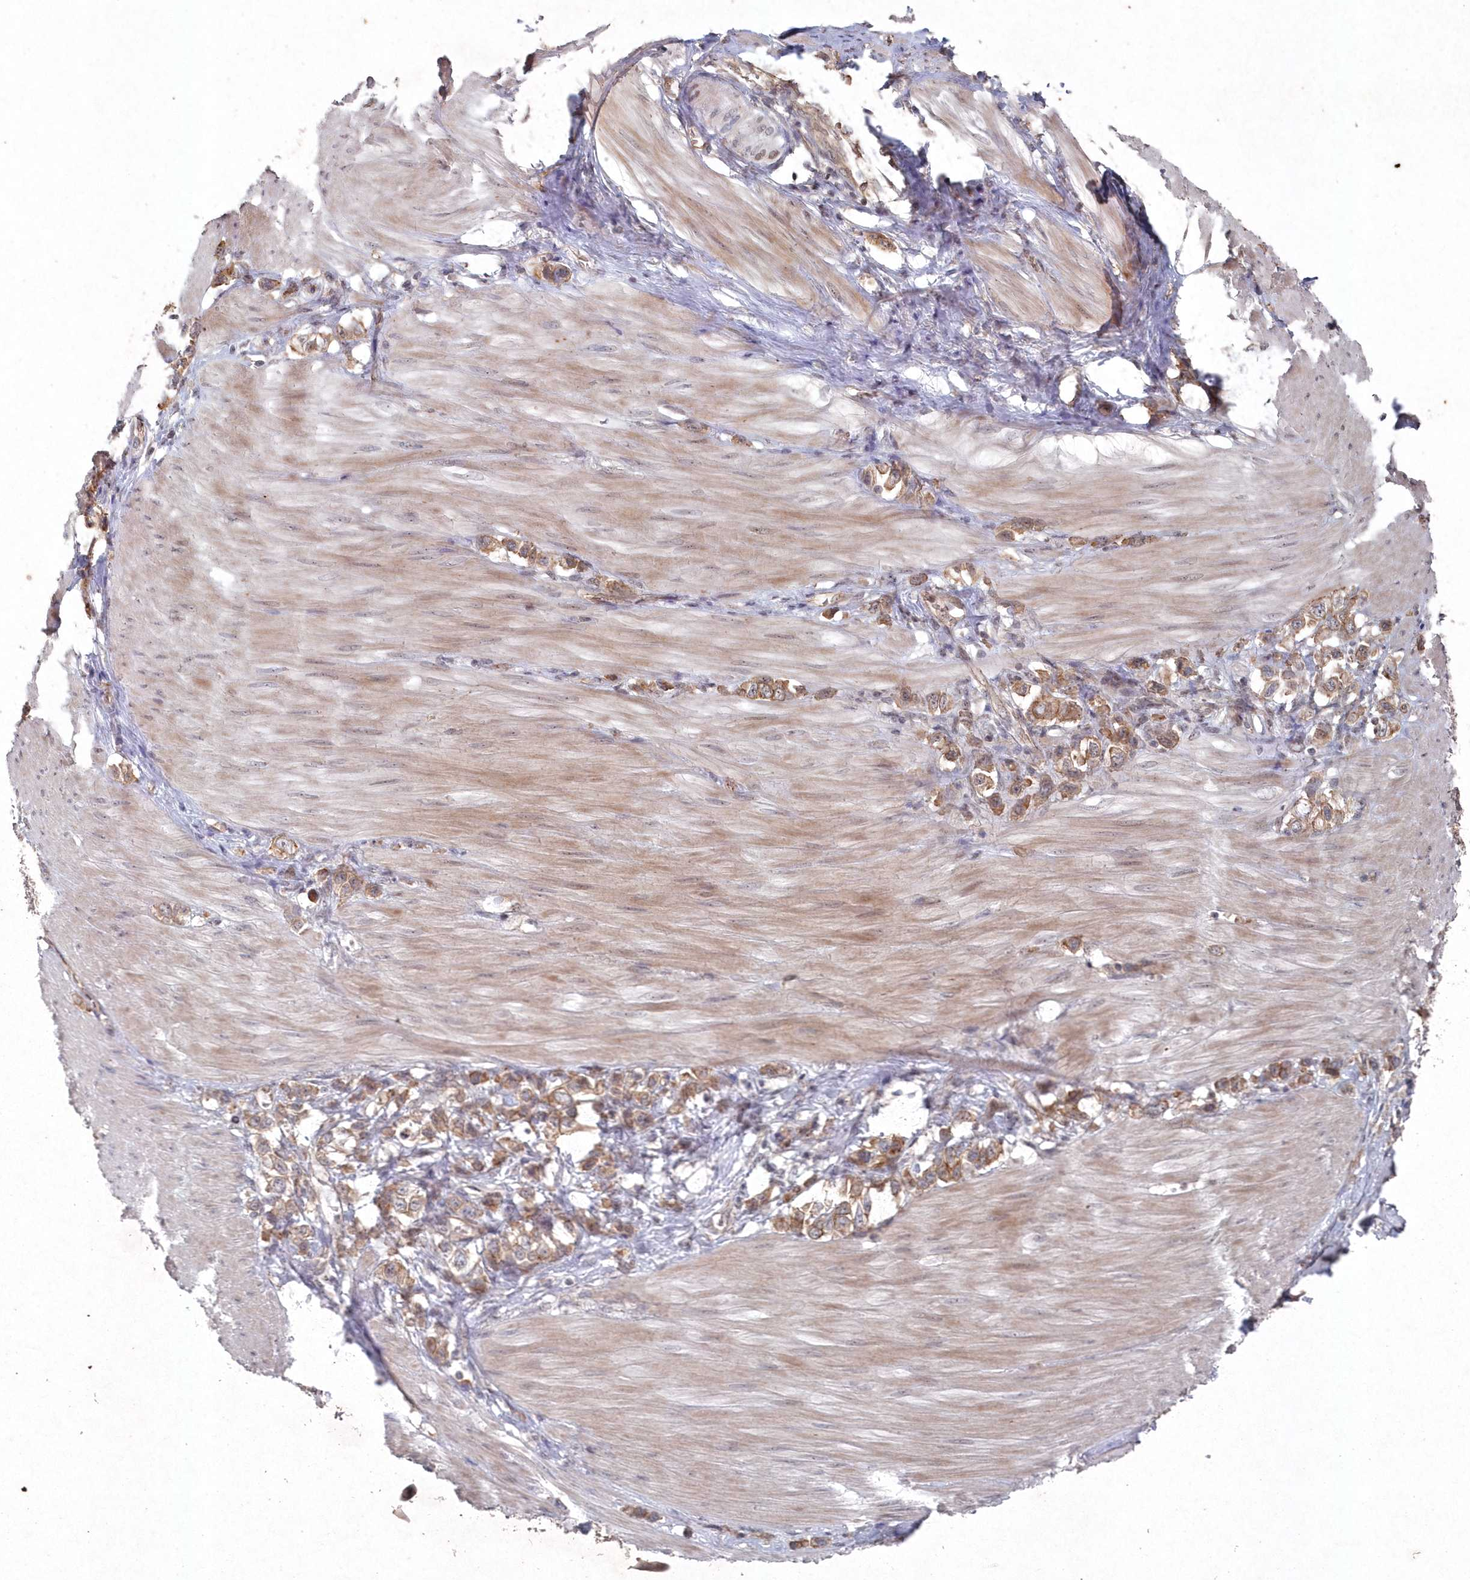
{"staining": {"intensity": "moderate", "quantity": ">75%", "location": "cytoplasmic/membranous"}, "tissue": "stomach cancer", "cell_type": "Tumor cells", "image_type": "cancer", "snomed": [{"axis": "morphology", "description": "Adenocarcinoma, NOS"}, {"axis": "topography", "description": "Stomach"}], "caption": "Tumor cells display medium levels of moderate cytoplasmic/membranous positivity in approximately >75% of cells in human adenocarcinoma (stomach).", "gene": "VSIG2", "patient": {"sex": "female", "age": 65}}